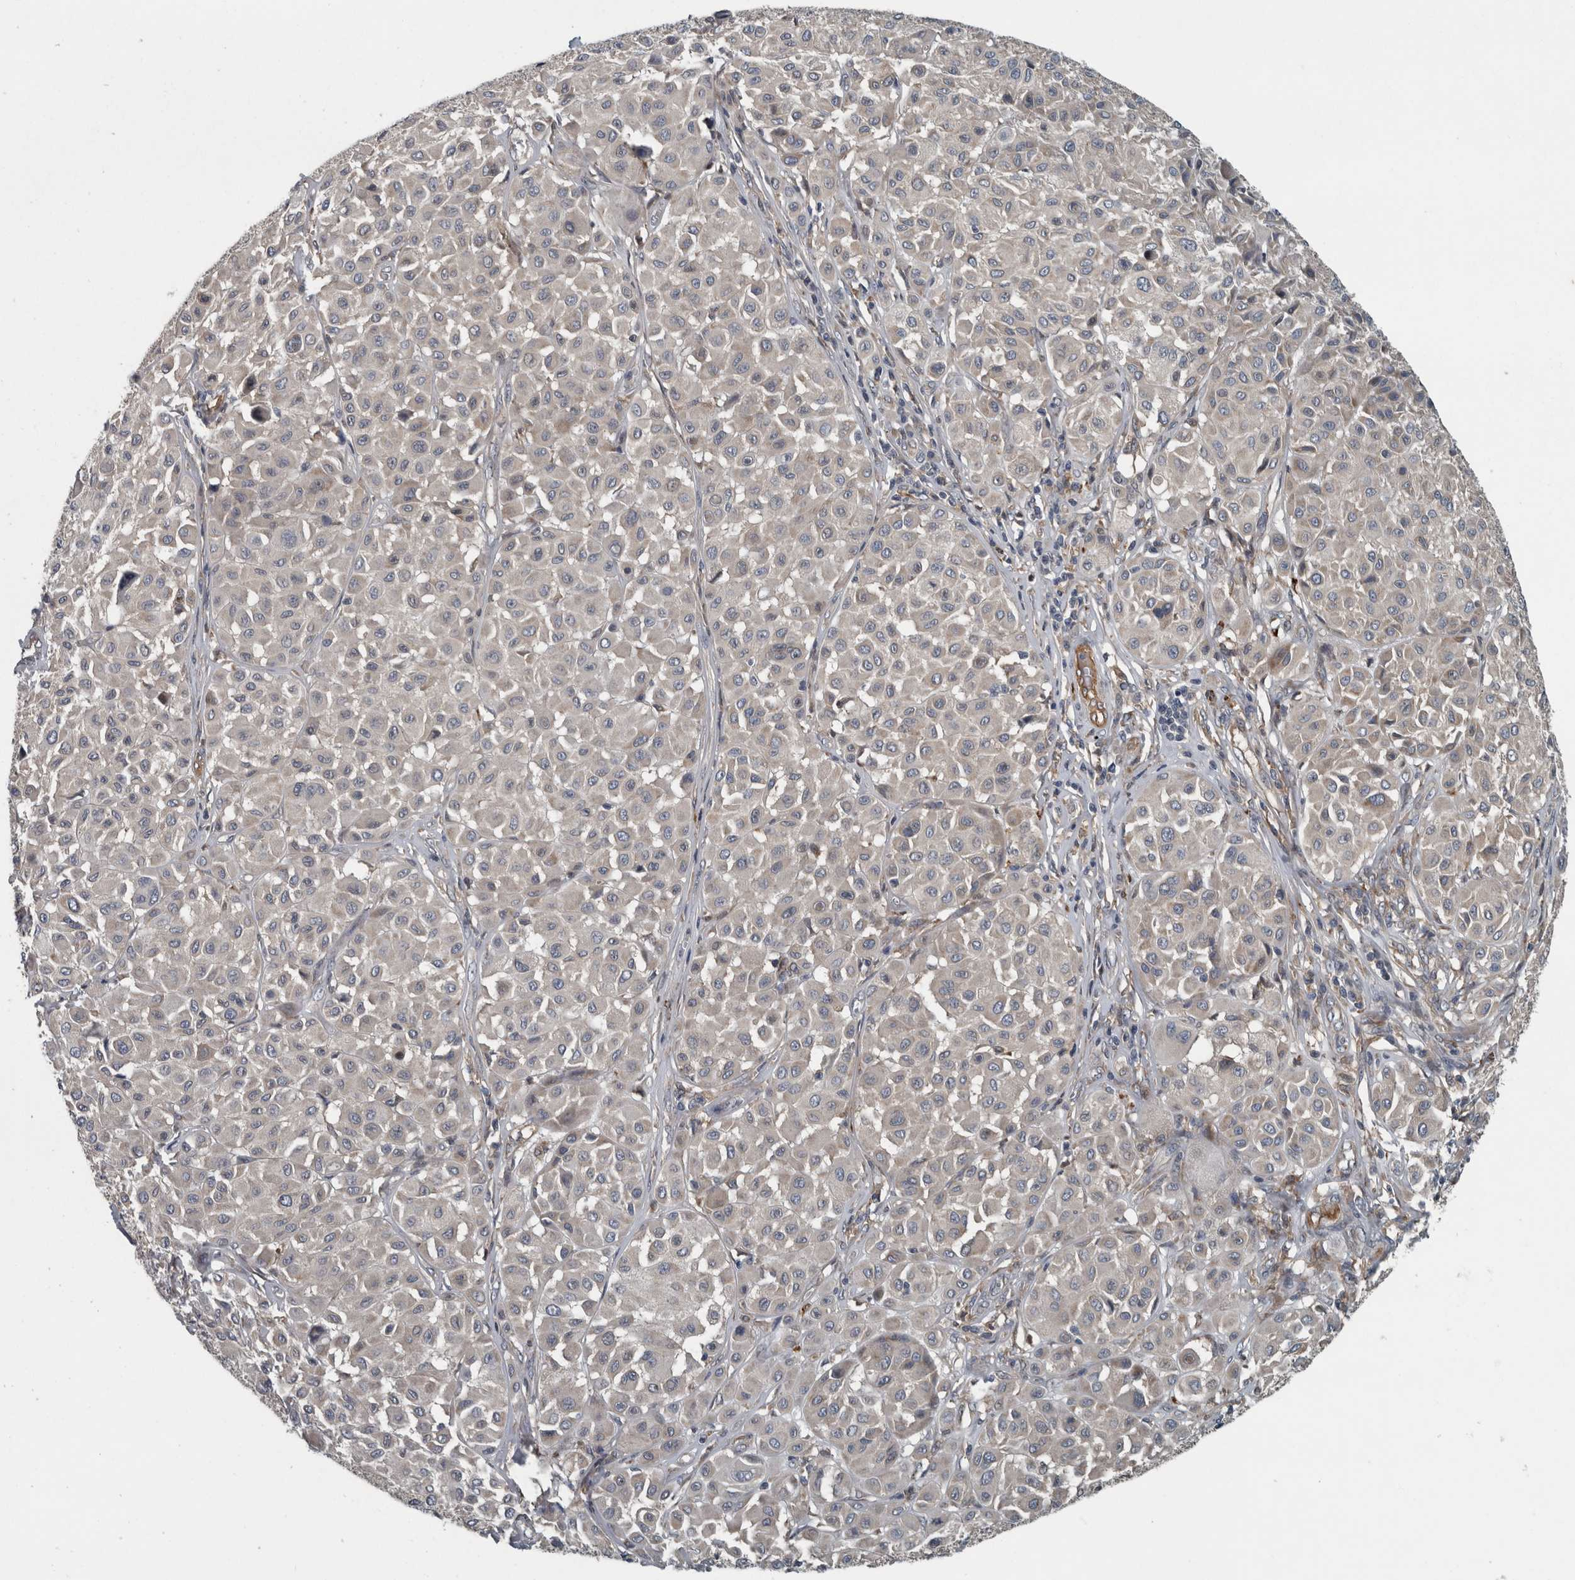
{"staining": {"intensity": "weak", "quantity": "<25%", "location": "cytoplasmic/membranous"}, "tissue": "melanoma", "cell_type": "Tumor cells", "image_type": "cancer", "snomed": [{"axis": "morphology", "description": "Malignant melanoma, Metastatic site"}, {"axis": "topography", "description": "Soft tissue"}], "caption": "Photomicrograph shows no protein positivity in tumor cells of melanoma tissue.", "gene": "EXOC8", "patient": {"sex": "male", "age": 41}}